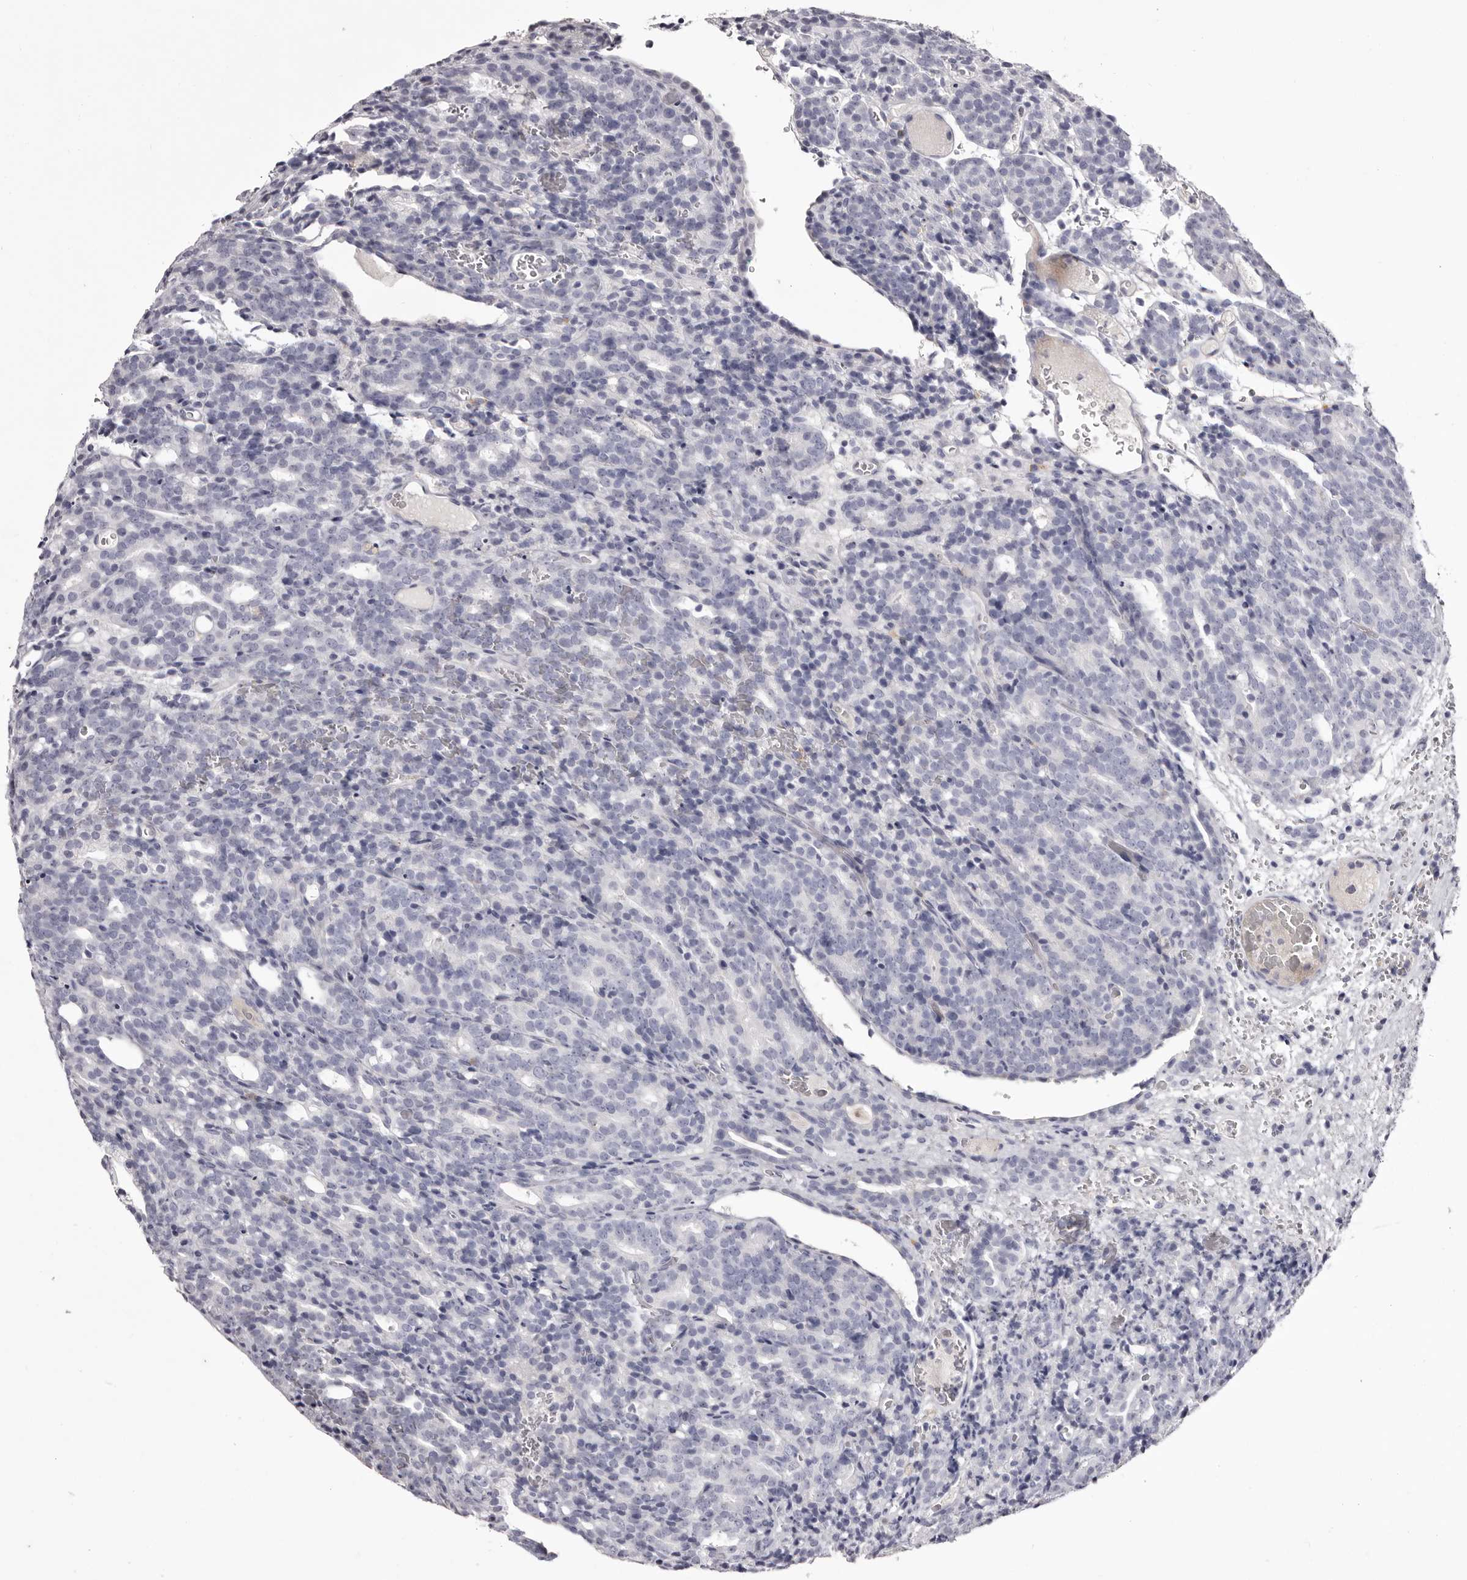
{"staining": {"intensity": "negative", "quantity": "none", "location": "none"}, "tissue": "prostate cancer", "cell_type": "Tumor cells", "image_type": "cancer", "snomed": [{"axis": "morphology", "description": "Adenocarcinoma, High grade"}, {"axis": "topography", "description": "Prostate"}], "caption": "An immunohistochemistry image of prostate cancer (high-grade adenocarcinoma) is shown. There is no staining in tumor cells of prostate cancer (high-grade adenocarcinoma).", "gene": "CA6", "patient": {"sex": "male", "age": 62}}